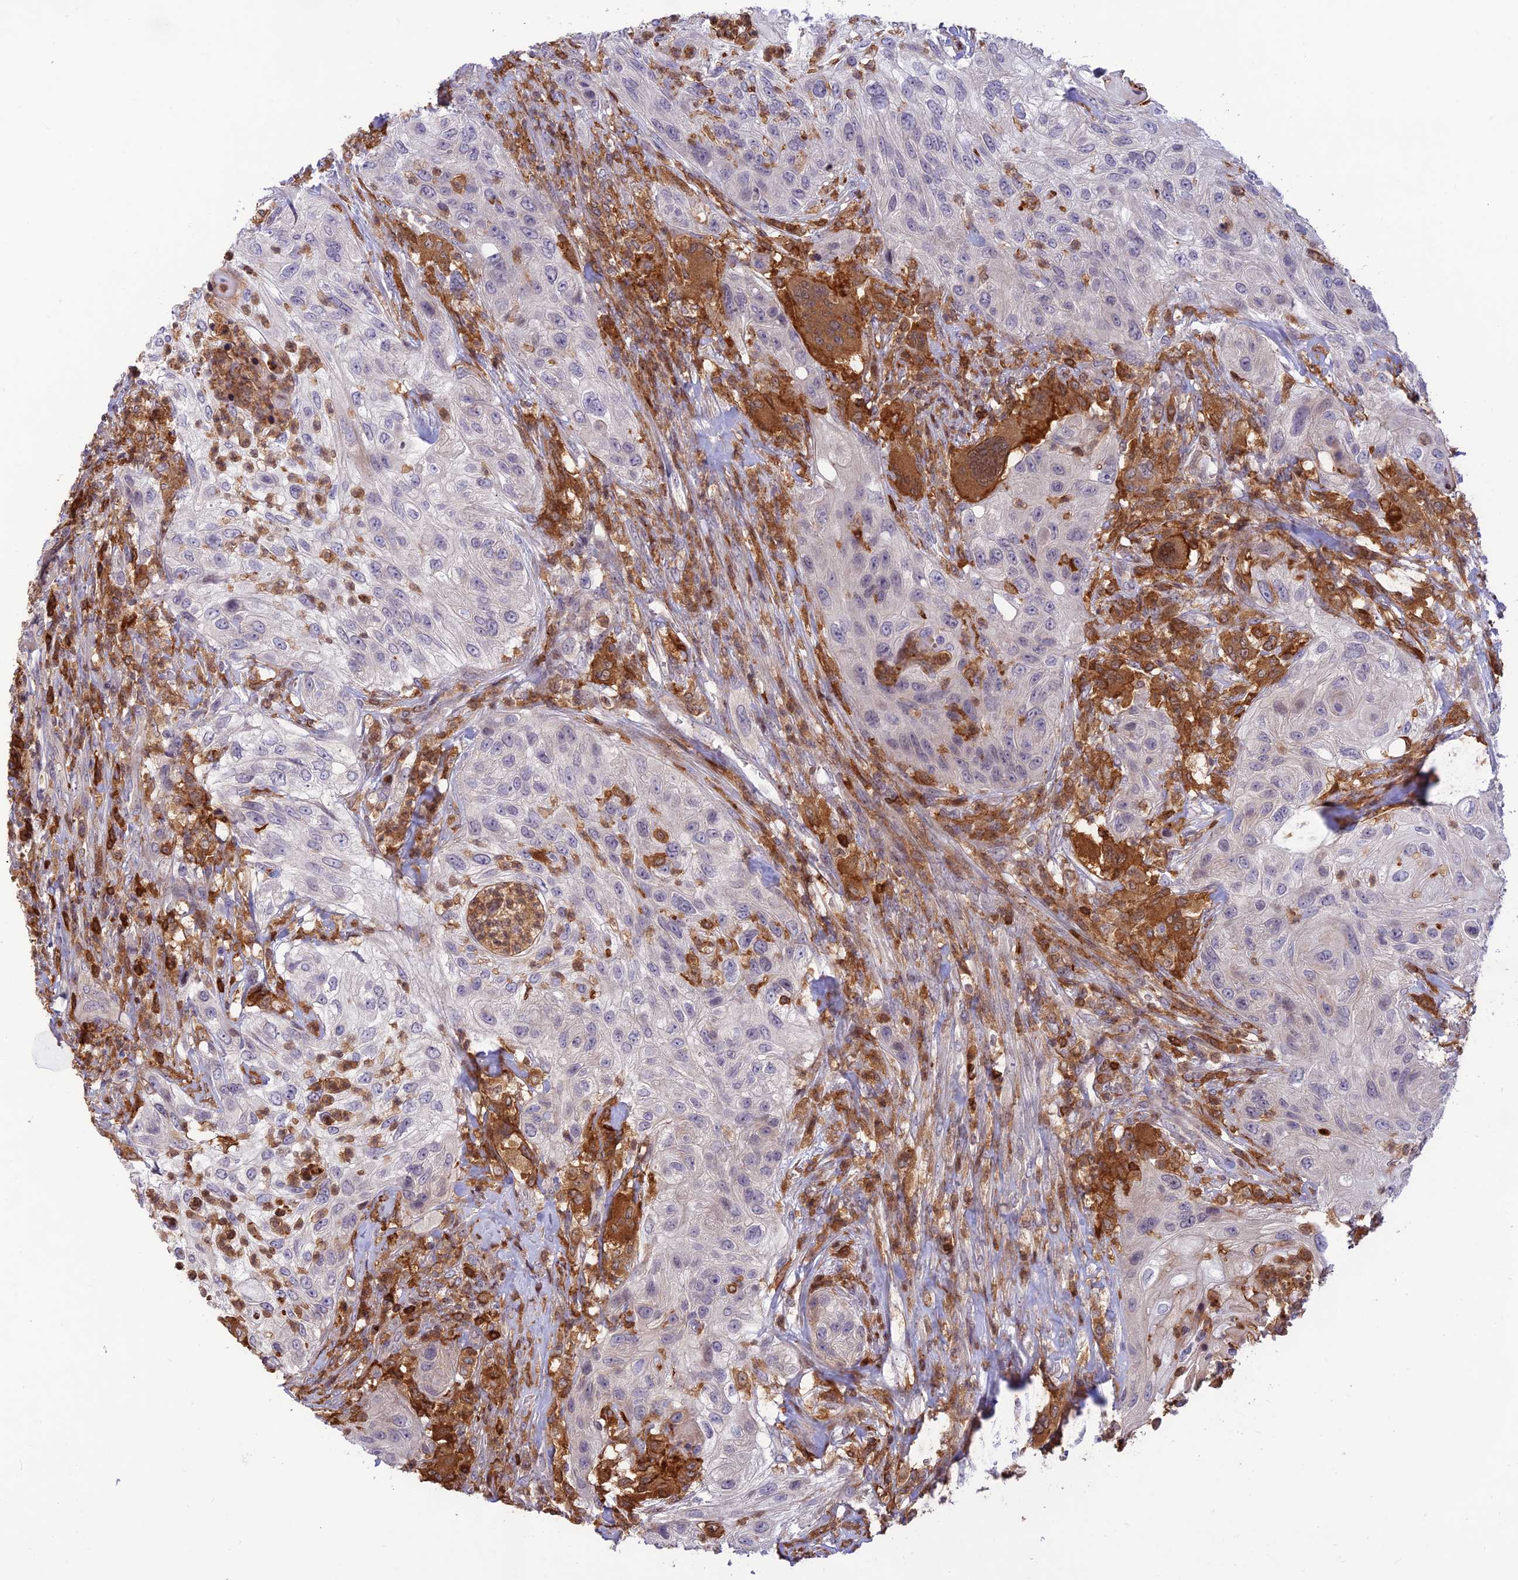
{"staining": {"intensity": "negative", "quantity": "none", "location": "none"}, "tissue": "urothelial cancer", "cell_type": "Tumor cells", "image_type": "cancer", "snomed": [{"axis": "morphology", "description": "Urothelial carcinoma, High grade"}, {"axis": "topography", "description": "Urinary bladder"}], "caption": "Immunohistochemistry photomicrograph of neoplastic tissue: human urothelial cancer stained with DAB shows no significant protein expression in tumor cells. (Stains: DAB (3,3'-diaminobenzidine) IHC with hematoxylin counter stain, Microscopy: brightfield microscopy at high magnification).", "gene": "FAM186B", "patient": {"sex": "female", "age": 60}}